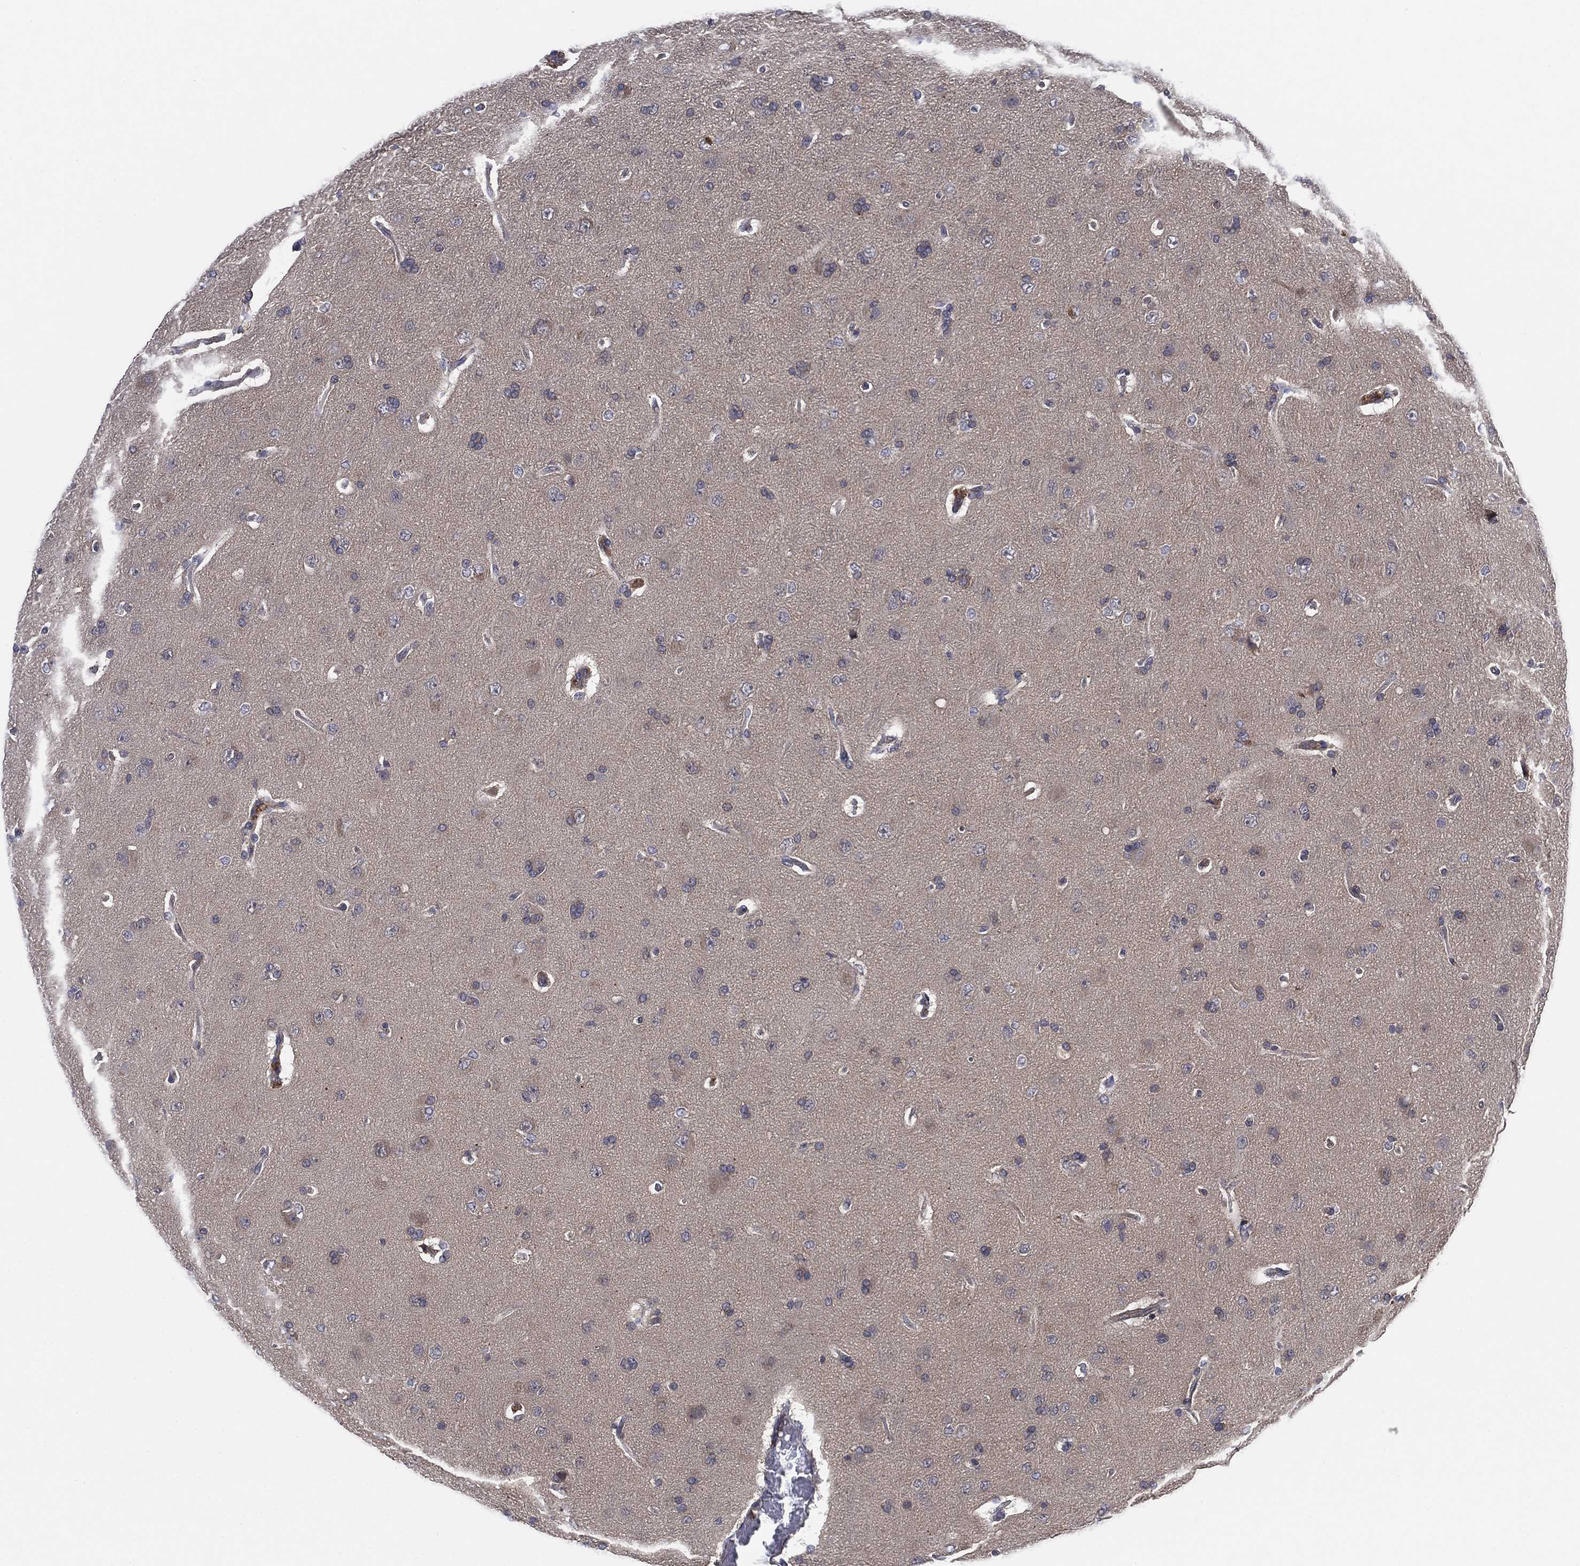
{"staining": {"intensity": "negative", "quantity": "none", "location": "none"}, "tissue": "glioma", "cell_type": "Tumor cells", "image_type": "cancer", "snomed": [{"axis": "morphology", "description": "Glioma, malignant, NOS"}, {"axis": "topography", "description": "Cerebral cortex"}], "caption": "This is an IHC image of glioma. There is no positivity in tumor cells.", "gene": "FES", "patient": {"sex": "male", "age": 58}}